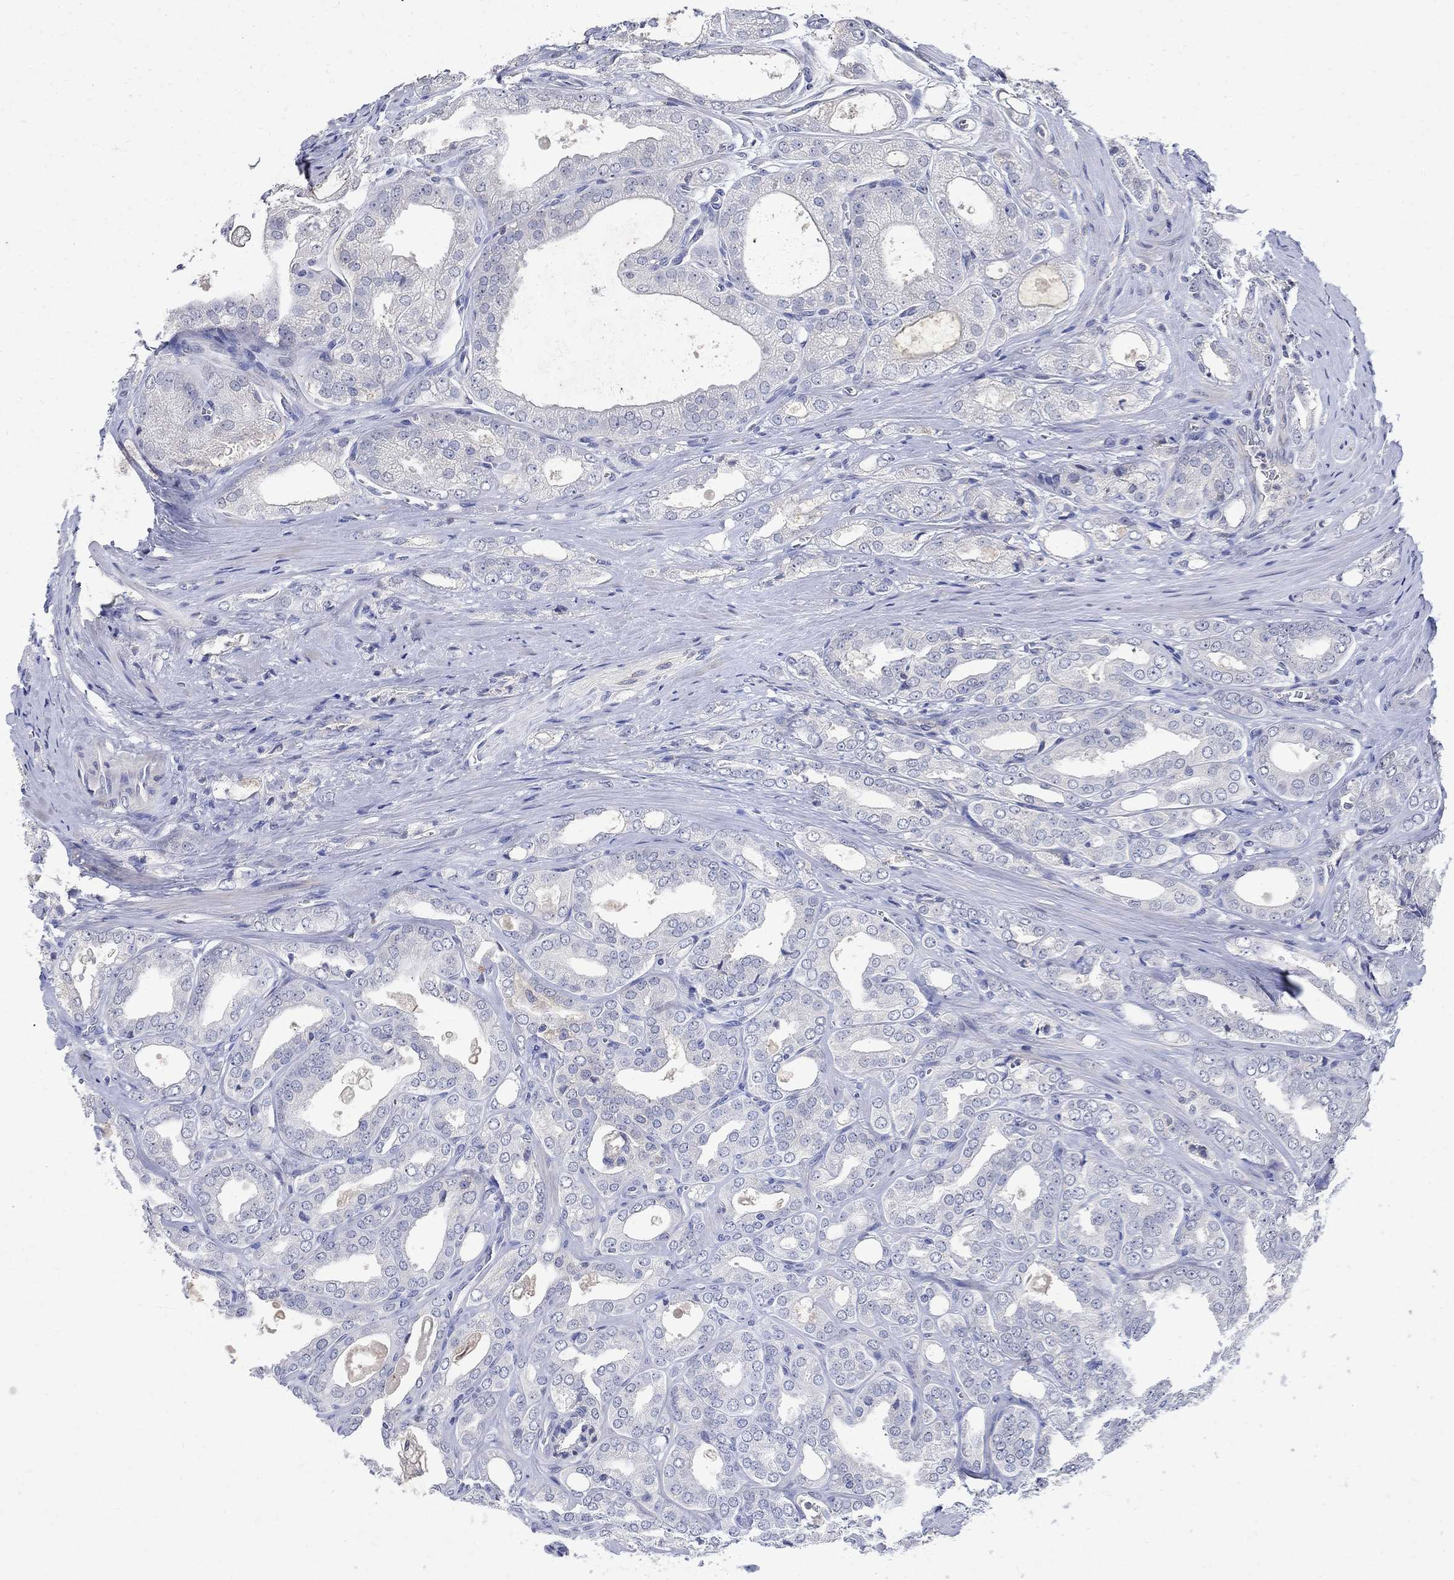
{"staining": {"intensity": "negative", "quantity": "none", "location": "none"}, "tissue": "prostate cancer", "cell_type": "Tumor cells", "image_type": "cancer", "snomed": [{"axis": "morphology", "description": "Adenocarcinoma, NOS"}, {"axis": "morphology", "description": "Adenocarcinoma, High grade"}, {"axis": "topography", "description": "Prostate"}], "caption": "Immunohistochemical staining of human adenocarcinoma (high-grade) (prostate) shows no significant staining in tumor cells.", "gene": "TMEM169", "patient": {"sex": "male", "age": 70}}